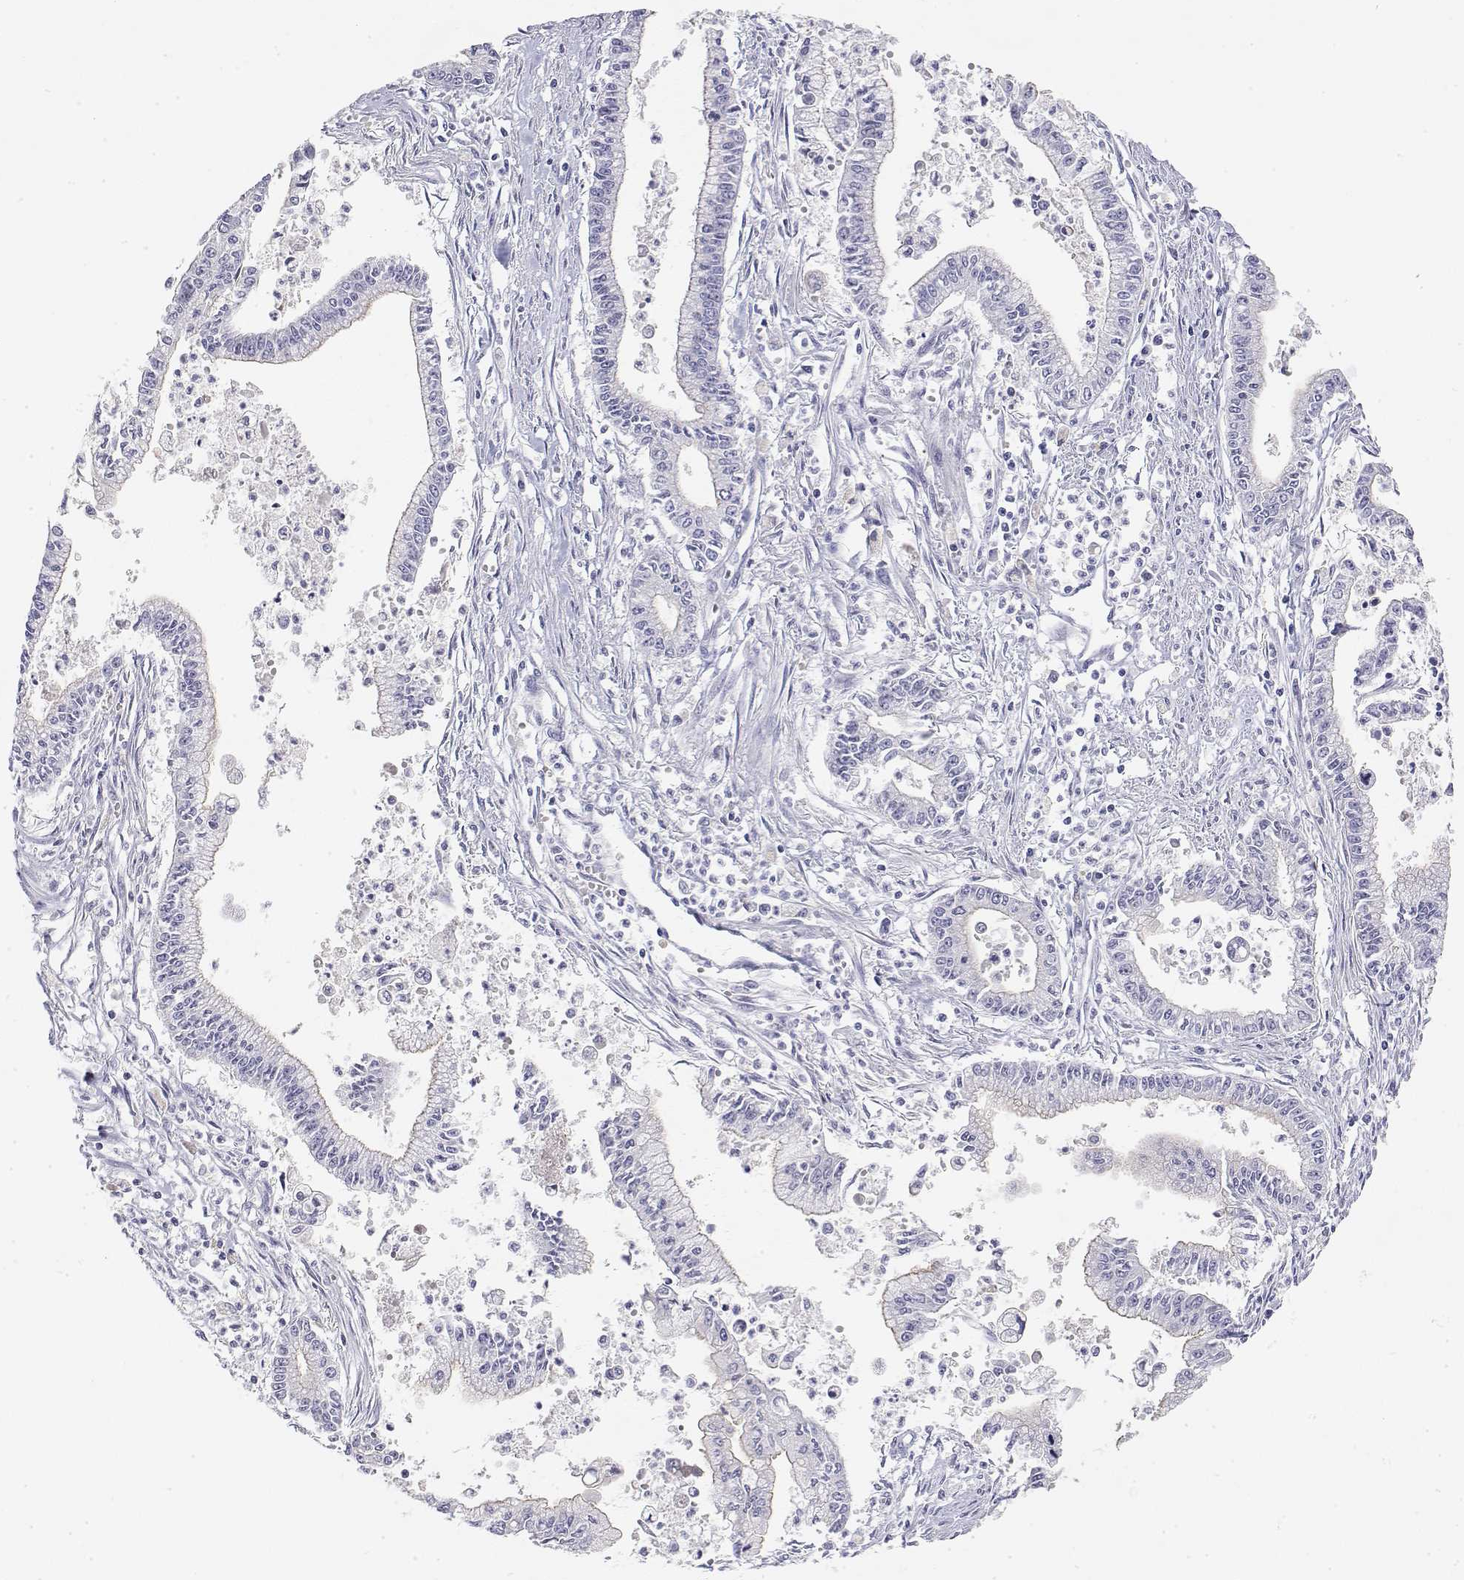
{"staining": {"intensity": "negative", "quantity": "none", "location": "none"}, "tissue": "pancreatic cancer", "cell_type": "Tumor cells", "image_type": "cancer", "snomed": [{"axis": "morphology", "description": "Adenocarcinoma, NOS"}, {"axis": "topography", "description": "Pancreas"}], "caption": "Tumor cells are negative for protein expression in human pancreatic cancer.", "gene": "MISP", "patient": {"sex": "female", "age": 65}}